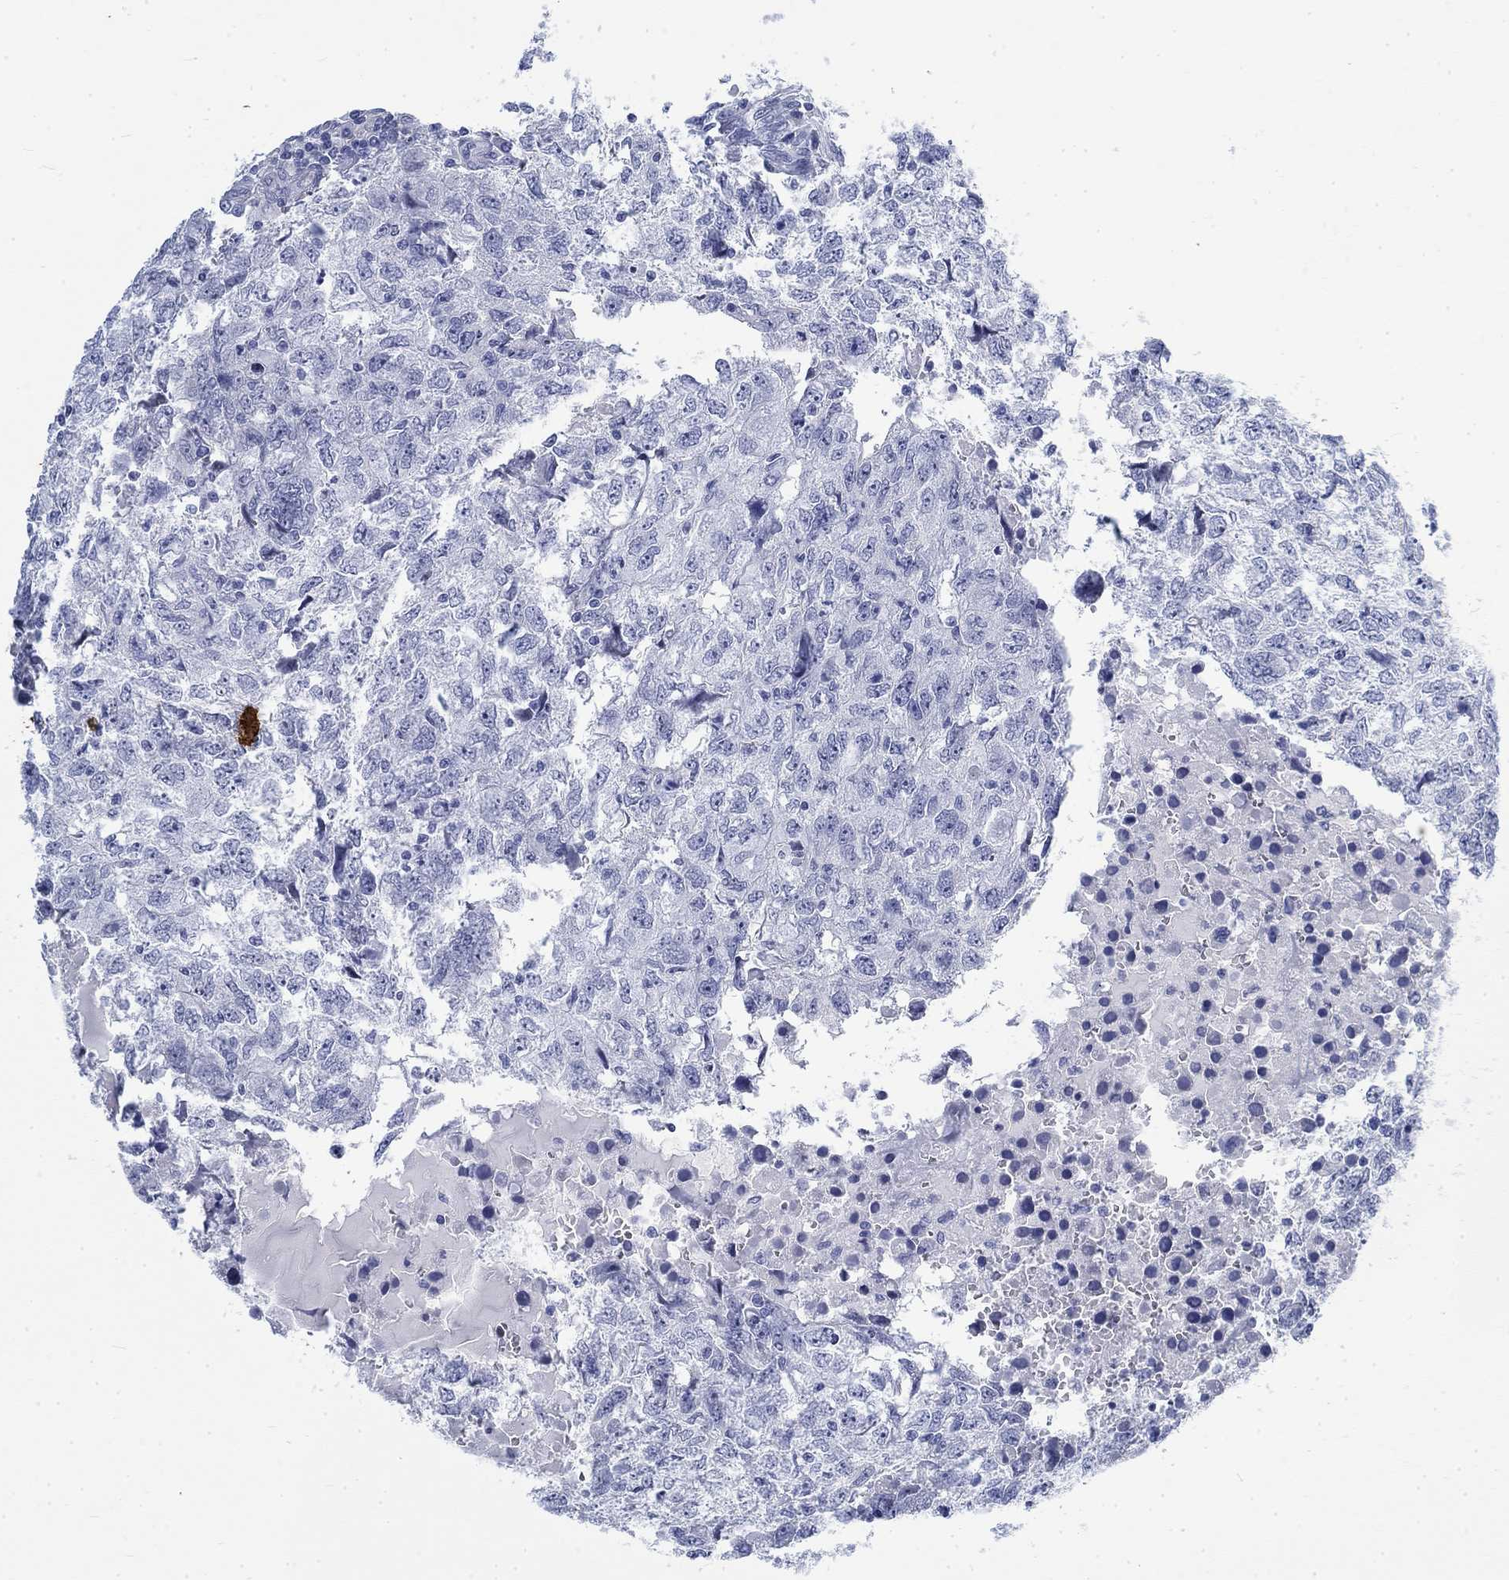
{"staining": {"intensity": "negative", "quantity": "none", "location": "none"}, "tissue": "breast cancer", "cell_type": "Tumor cells", "image_type": "cancer", "snomed": [{"axis": "morphology", "description": "Duct carcinoma"}, {"axis": "topography", "description": "Breast"}], "caption": "DAB immunohistochemical staining of breast cancer exhibits no significant staining in tumor cells.", "gene": "KRT76", "patient": {"sex": "female", "age": 30}}